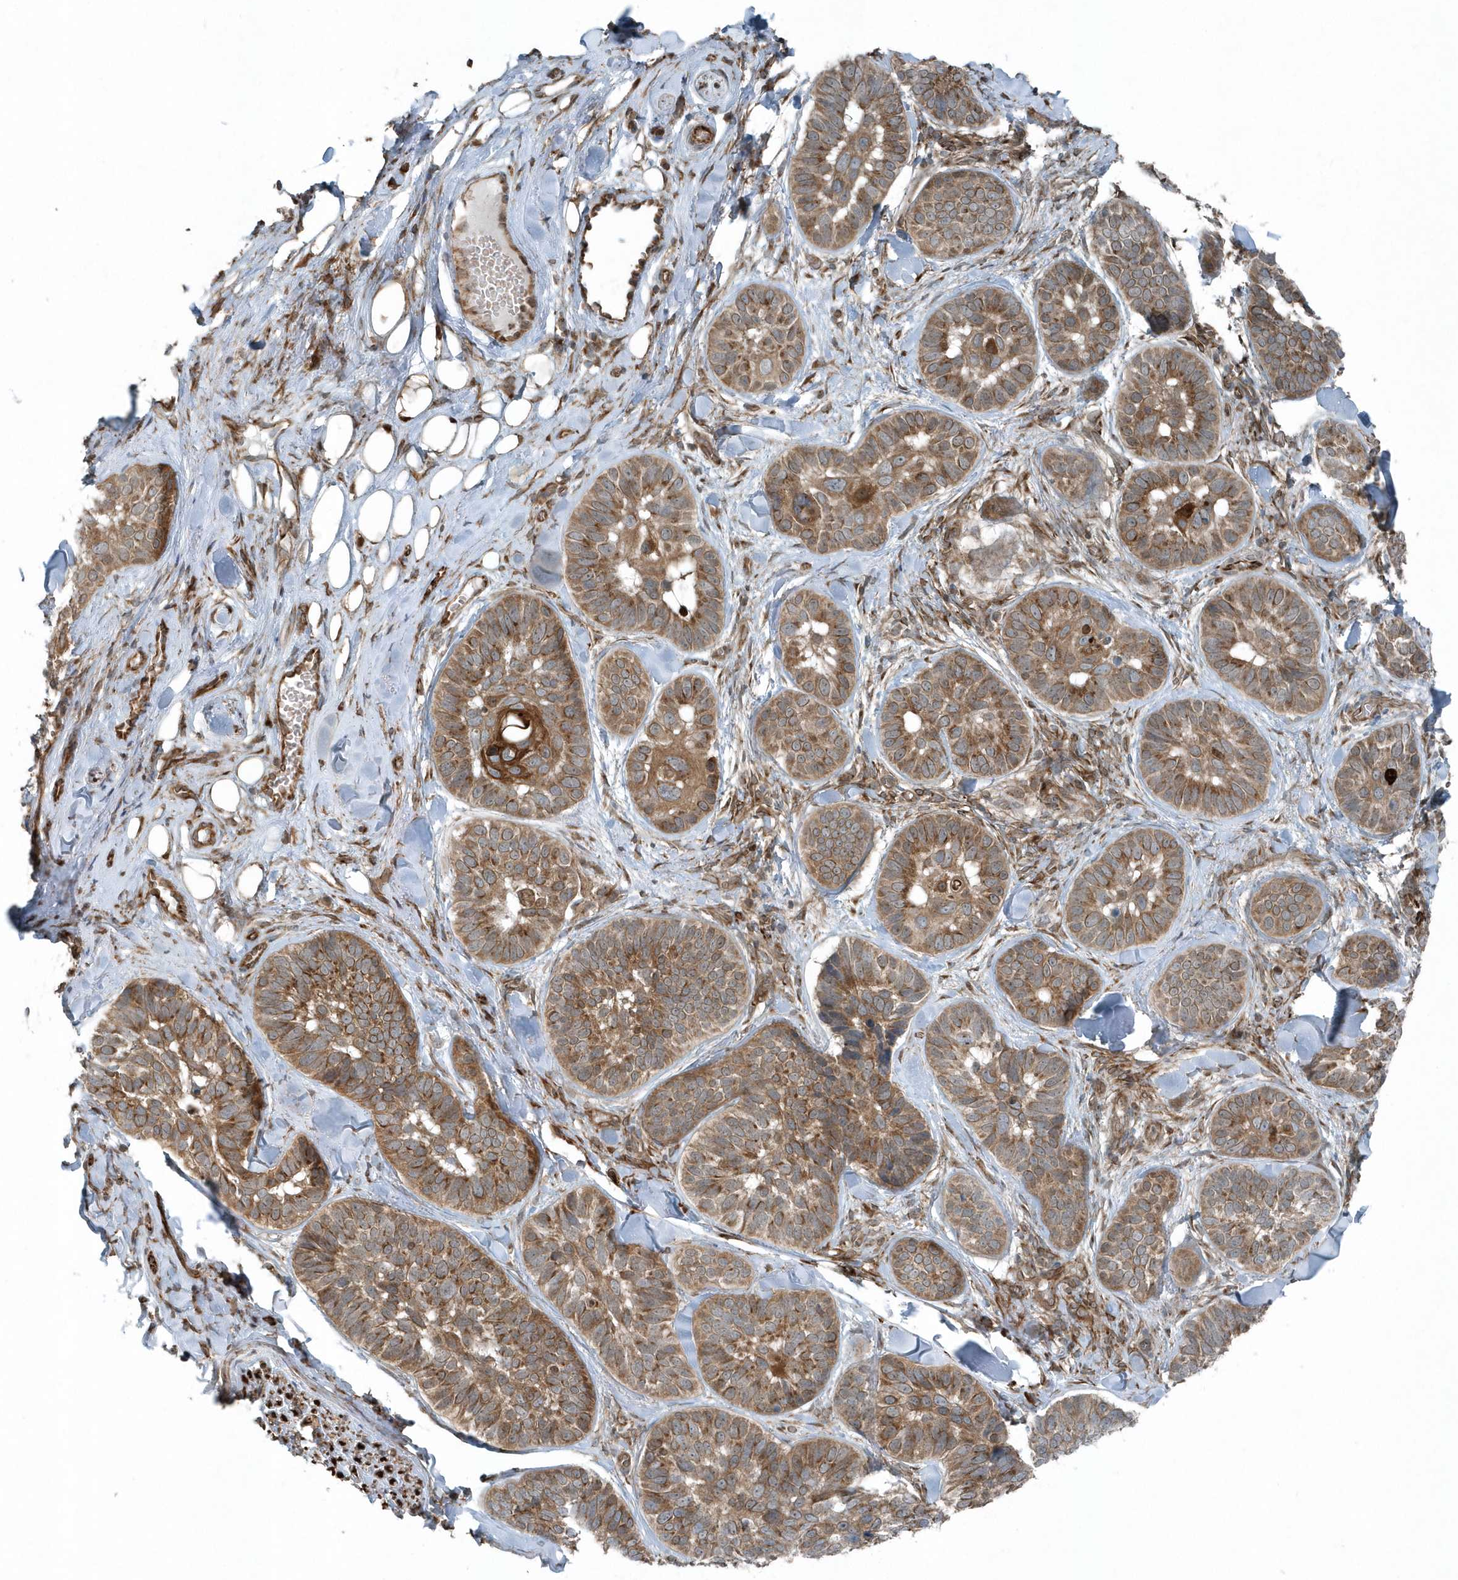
{"staining": {"intensity": "moderate", "quantity": ">75%", "location": "cytoplasmic/membranous"}, "tissue": "skin cancer", "cell_type": "Tumor cells", "image_type": "cancer", "snomed": [{"axis": "morphology", "description": "Basal cell carcinoma"}, {"axis": "topography", "description": "Skin"}], "caption": "Skin basal cell carcinoma stained for a protein (brown) shows moderate cytoplasmic/membranous positive staining in about >75% of tumor cells.", "gene": "GCC2", "patient": {"sex": "male", "age": 62}}